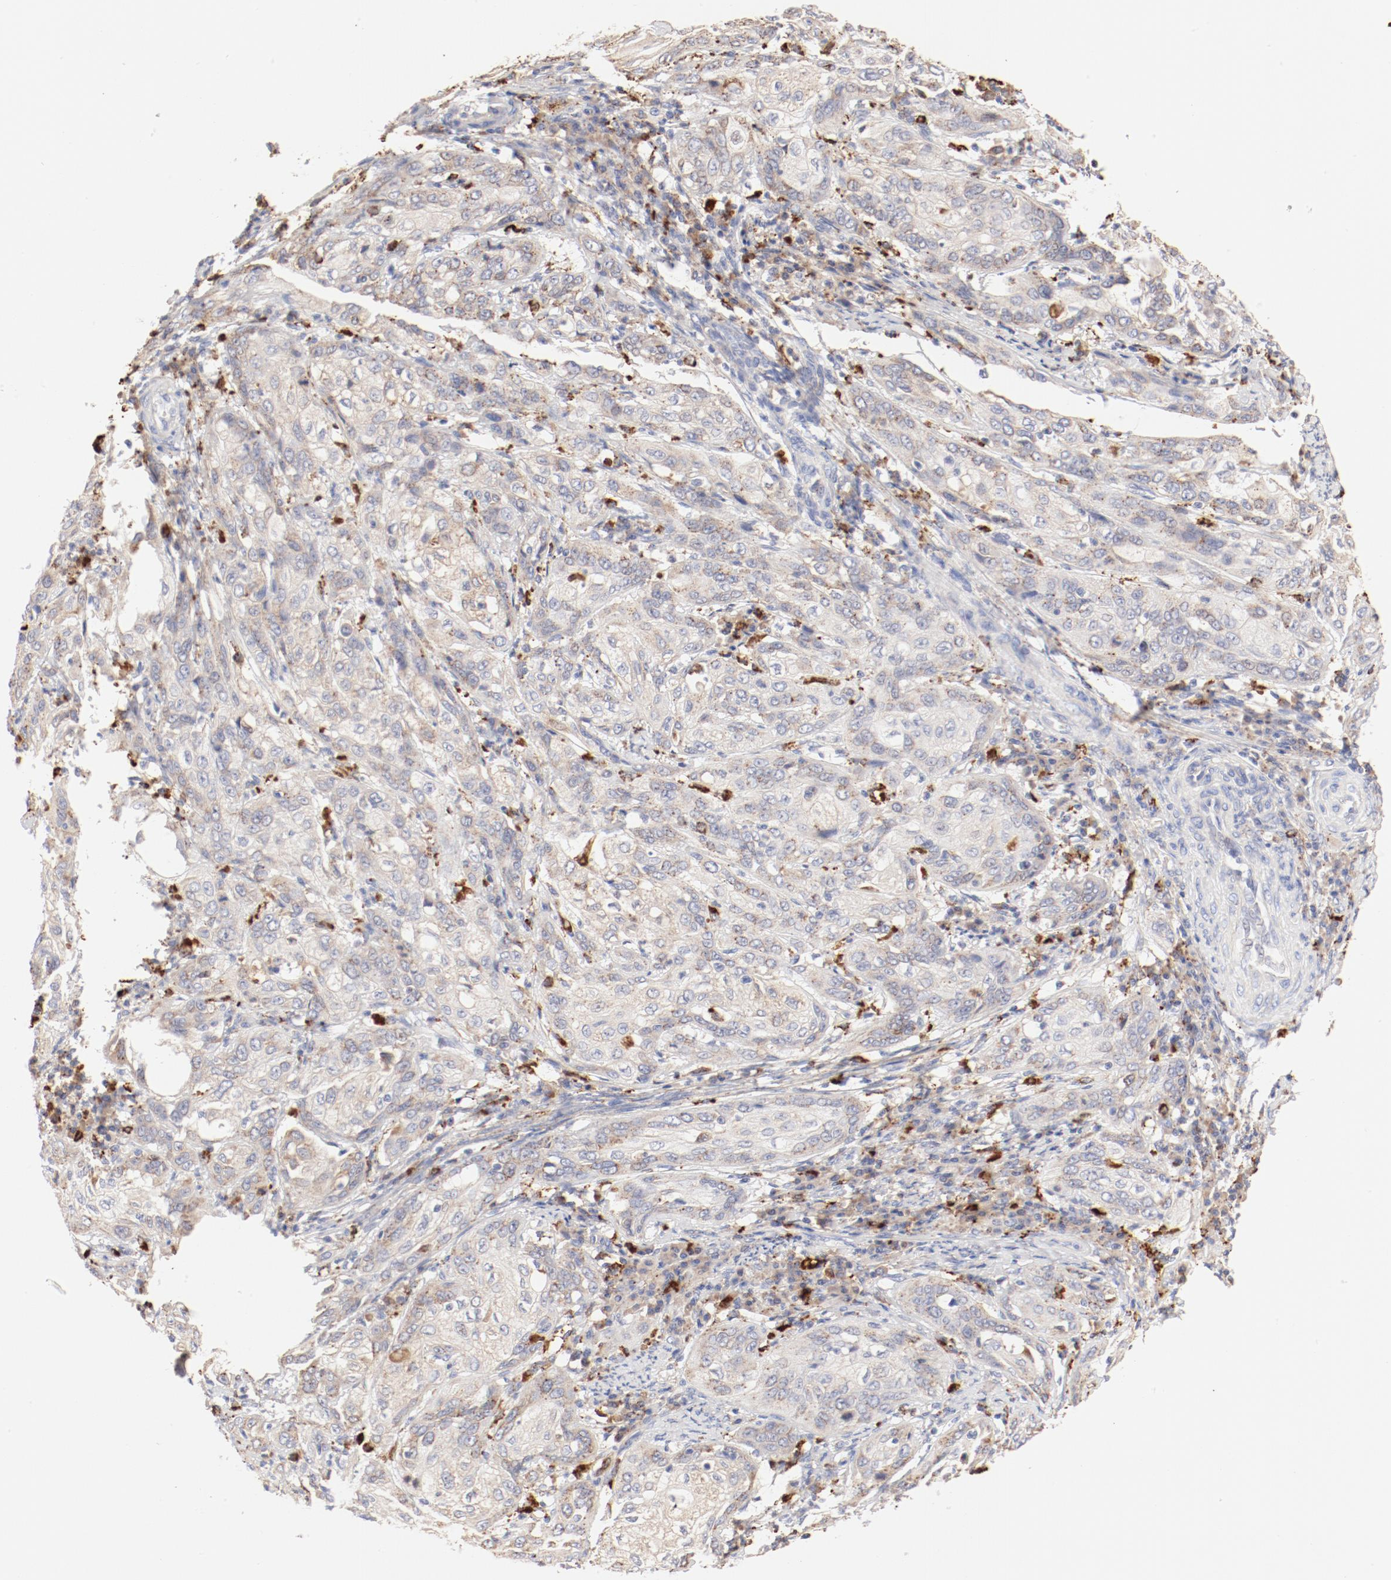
{"staining": {"intensity": "weak", "quantity": ">75%", "location": "cytoplasmic/membranous"}, "tissue": "cervical cancer", "cell_type": "Tumor cells", "image_type": "cancer", "snomed": [{"axis": "morphology", "description": "Squamous cell carcinoma, NOS"}, {"axis": "topography", "description": "Cervix"}], "caption": "Immunohistochemistry (IHC) staining of cervical cancer, which shows low levels of weak cytoplasmic/membranous positivity in approximately >75% of tumor cells indicating weak cytoplasmic/membranous protein positivity. The staining was performed using DAB (brown) for protein detection and nuclei were counterstained in hematoxylin (blue).", "gene": "CTSH", "patient": {"sex": "female", "age": 41}}